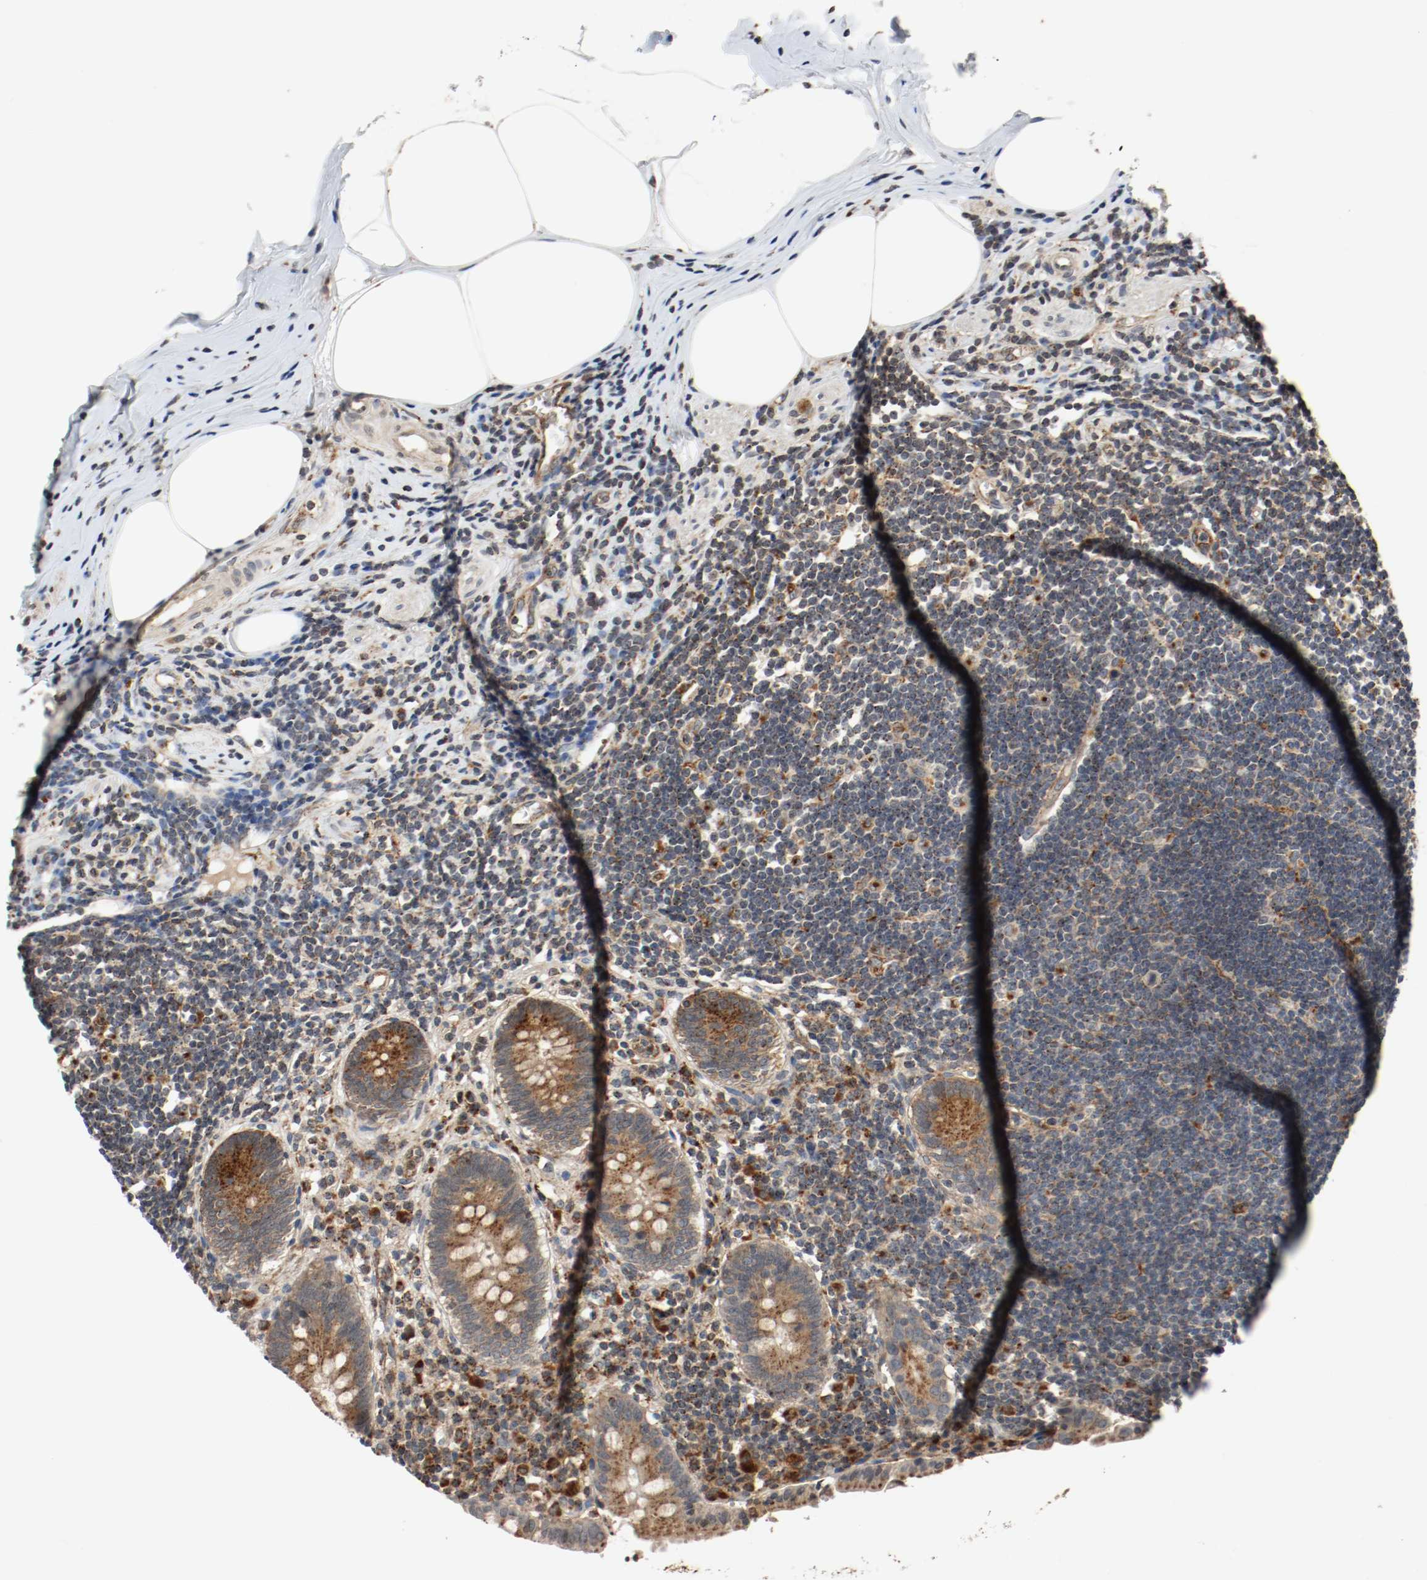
{"staining": {"intensity": "strong", "quantity": ">75%", "location": "cytoplasmic/membranous"}, "tissue": "appendix", "cell_type": "Glandular cells", "image_type": "normal", "snomed": [{"axis": "morphology", "description": "Normal tissue, NOS"}, {"axis": "topography", "description": "Appendix"}], "caption": "Appendix was stained to show a protein in brown. There is high levels of strong cytoplasmic/membranous staining in approximately >75% of glandular cells. The protein is stained brown, and the nuclei are stained in blue (DAB (3,3'-diaminobenzidine) IHC with brightfield microscopy, high magnification).", "gene": "LAMP2", "patient": {"sex": "female", "age": 50}}